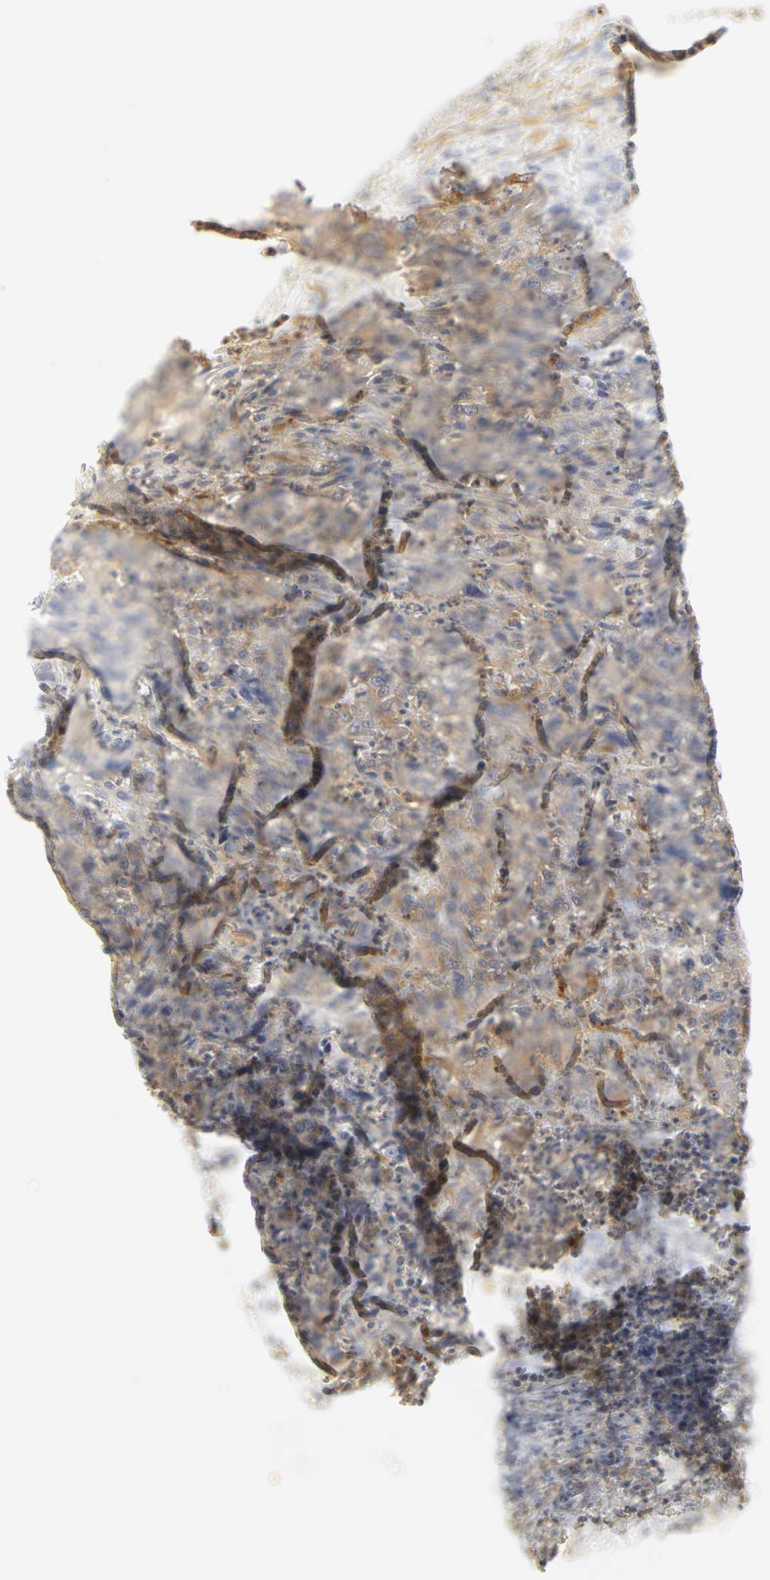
{"staining": {"intensity": "weak", "quantity": ">75%", "location": "cytoplasmic/membranous"}, "tissue": "cervical cancer", "cell_type": "Tumor cells", "image_type": "cancer", "snomed": [{"axis": "morphology", "description": "Squamous cell carcinoma, NOS"}, {"axis": "topography", "description": "Cervix"}], "caption": "A photomicrograph showing weak cytoplasmic/membranous expression in approximately >75% of tumor cells in cervical squamous cell carcinoma, as visualized by brown immunohistochemical staining.", "gene": "GNRH2", "patient": {"sex": "female", "age": 32}}